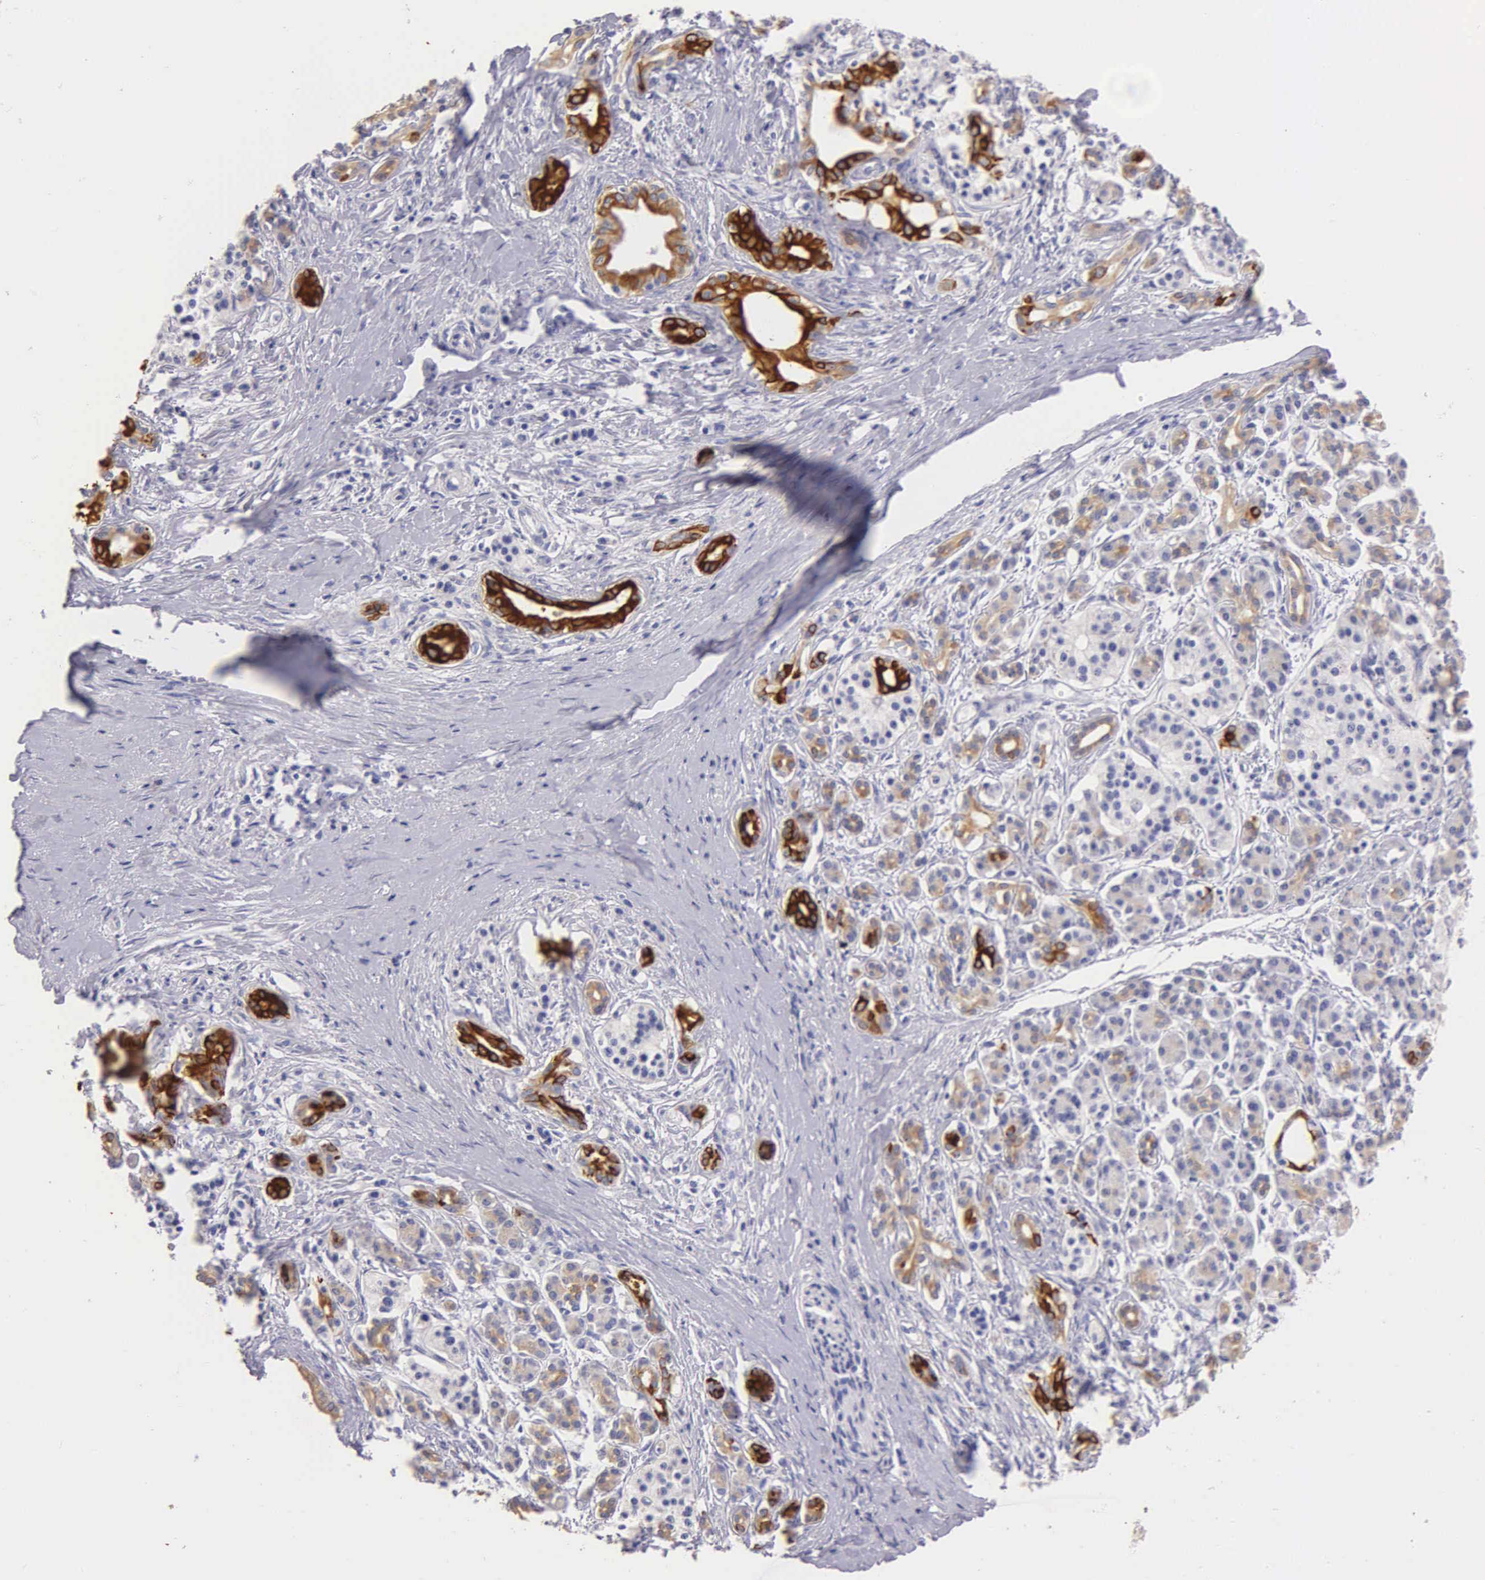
{"staining": {"intensity": "strong", "quantity": ">75%", "location": "cytoplasmic/membranous"}, "tissue": "pancreatic cancer", "cell_type": "Tumor cells", "image_type": "cancer", "snomed": [{"axis": "morphology", "description": "Adenocarcinoma, NOS"}, {"axis": "topography", "description": "Pancreas"}], "caption": "The immunohistochemical stain shows strong cytoplasmic/membranous expression in tumor cells of pancreatic adenocarcinoma tissue.", "gene": "KRT17", "patient": {"sex": "male", "age": 59}}